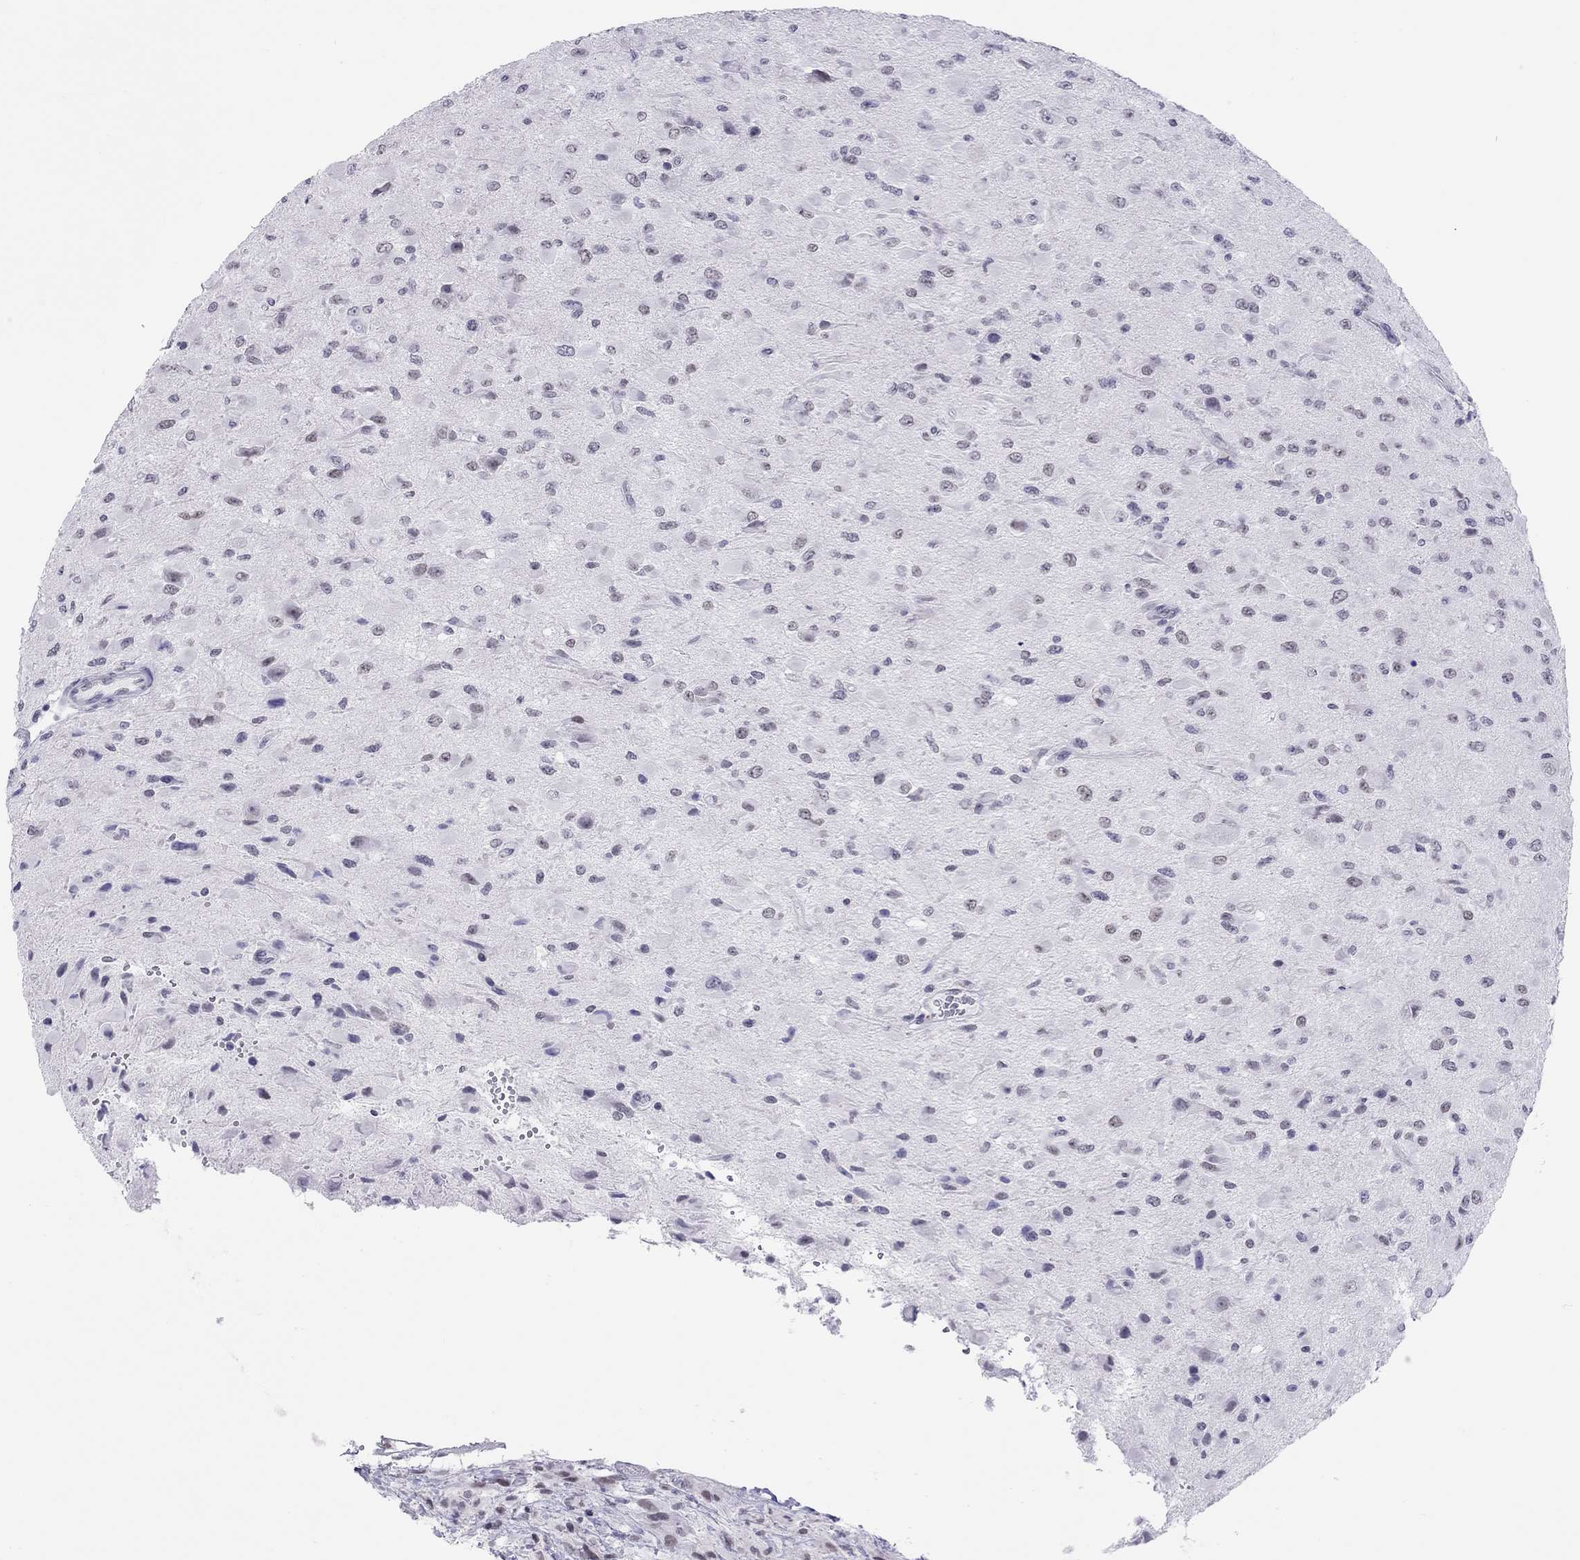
{"staining": {"intensity": "negative", "quantity": "none", "location": "none"}, "tissue": "glioma", "cell_type": "Tumor cells", "image_type": "cancer", "snomed": [{"axis": "morphology", "description": "Glioma, malignant, High grade"}, {"axis": "topography", "description": "Cerebral cortex"}], "caption": "A high-resolution histopathology image shows immunohistochemistry (IHC) staining of glioma, which exhibits no significant staining in tumor cells.", "gene": "JHY", "patient": {"sex": "male", "age": 35}}